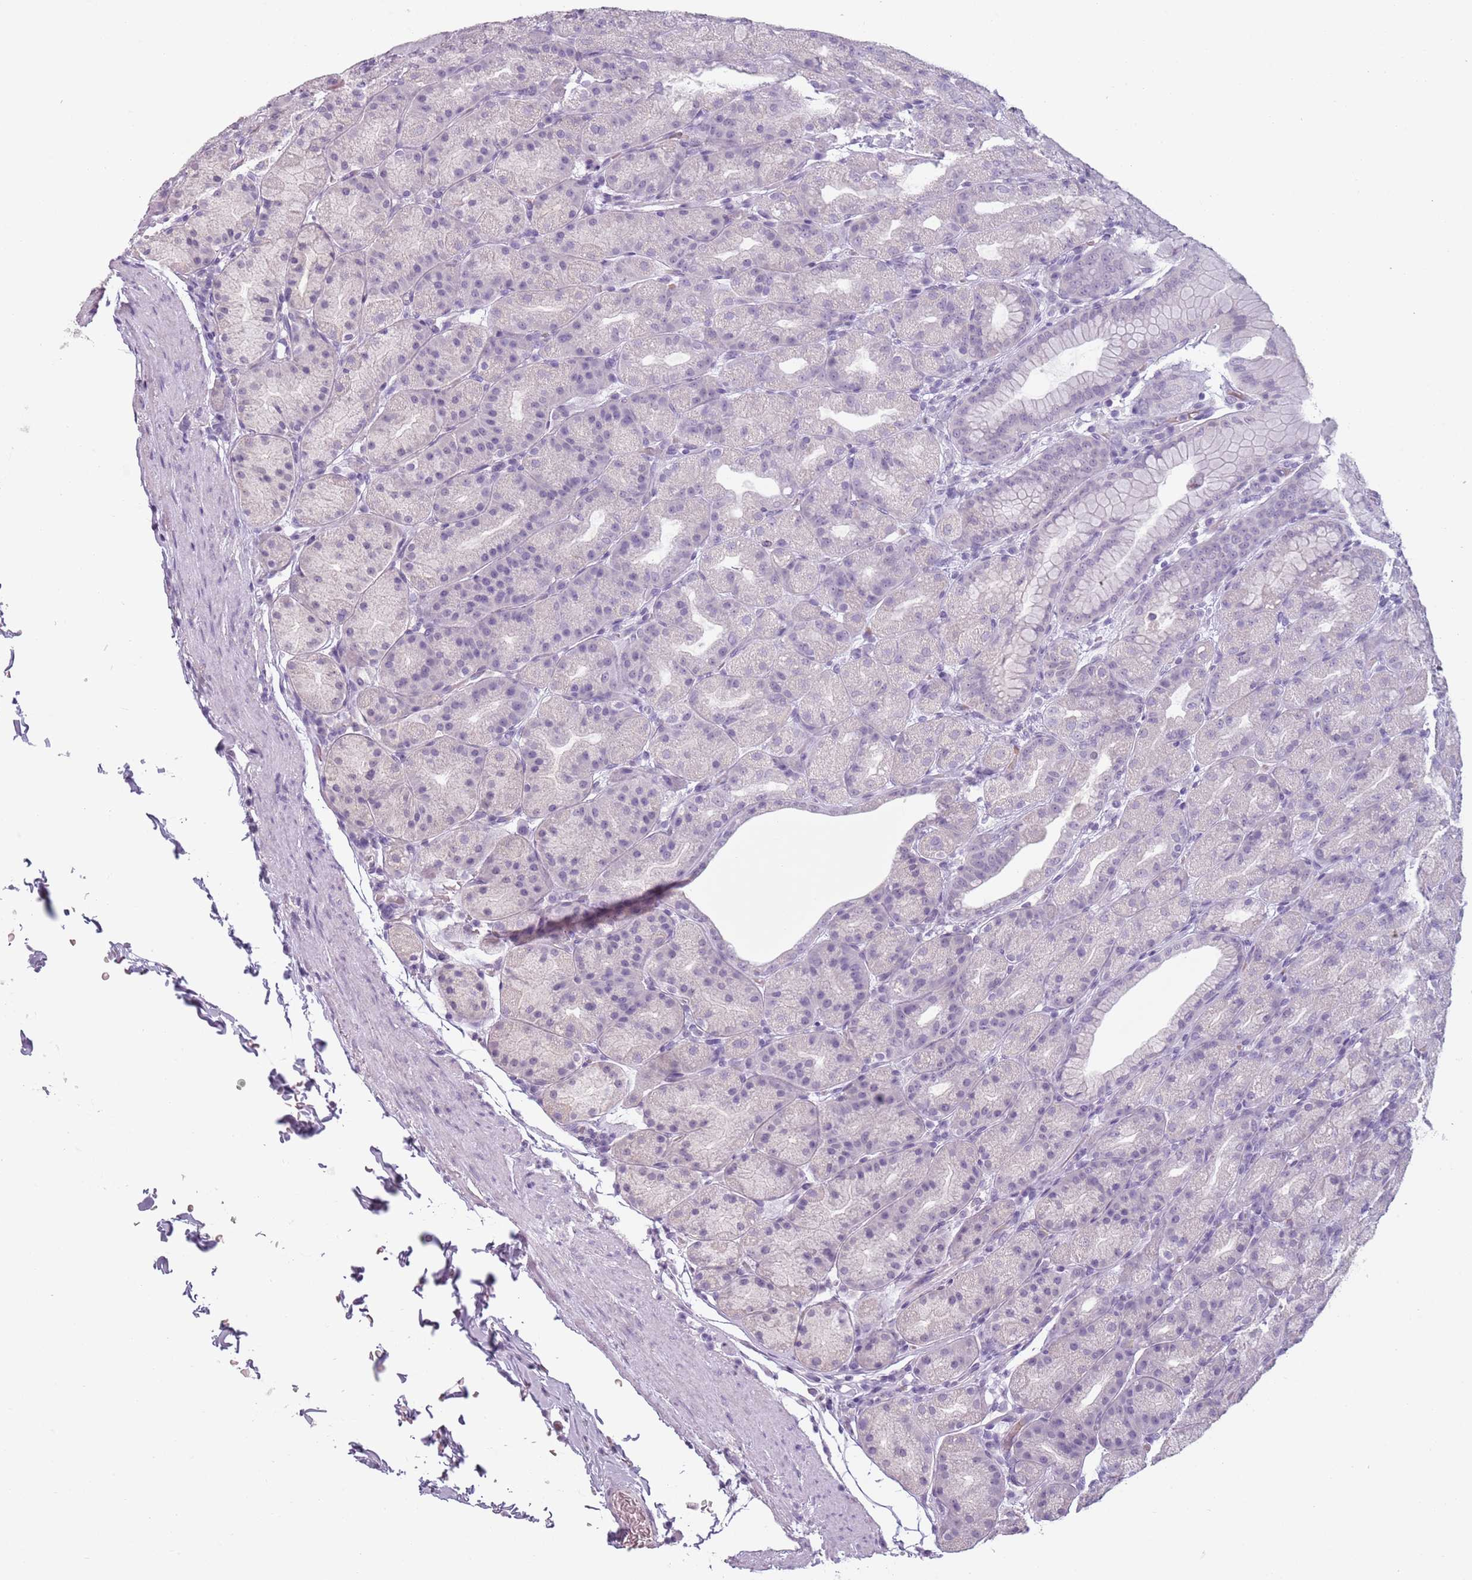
{"staining": {"intensity": "negative", "quantity": "none", "location": "none"}, "tissue": "stomach", "cell_type": "Glandular cells", "image_type": "normal", "snomed": [{"axis": "morphology", "description": "Normal tissue, NOS"}, {"axis": "topography", "description": "Stomach, upper"}, {"axis": "topography", "description": "Stomach"}], "caption": "DAB (3,3'-diaminobenzidine) immunohistochemical staining of normal human stomach reveals no significant positivity in glandular cells.", "gene": "PIEZO1", "patient": {"sex": "male", "age": 68}}